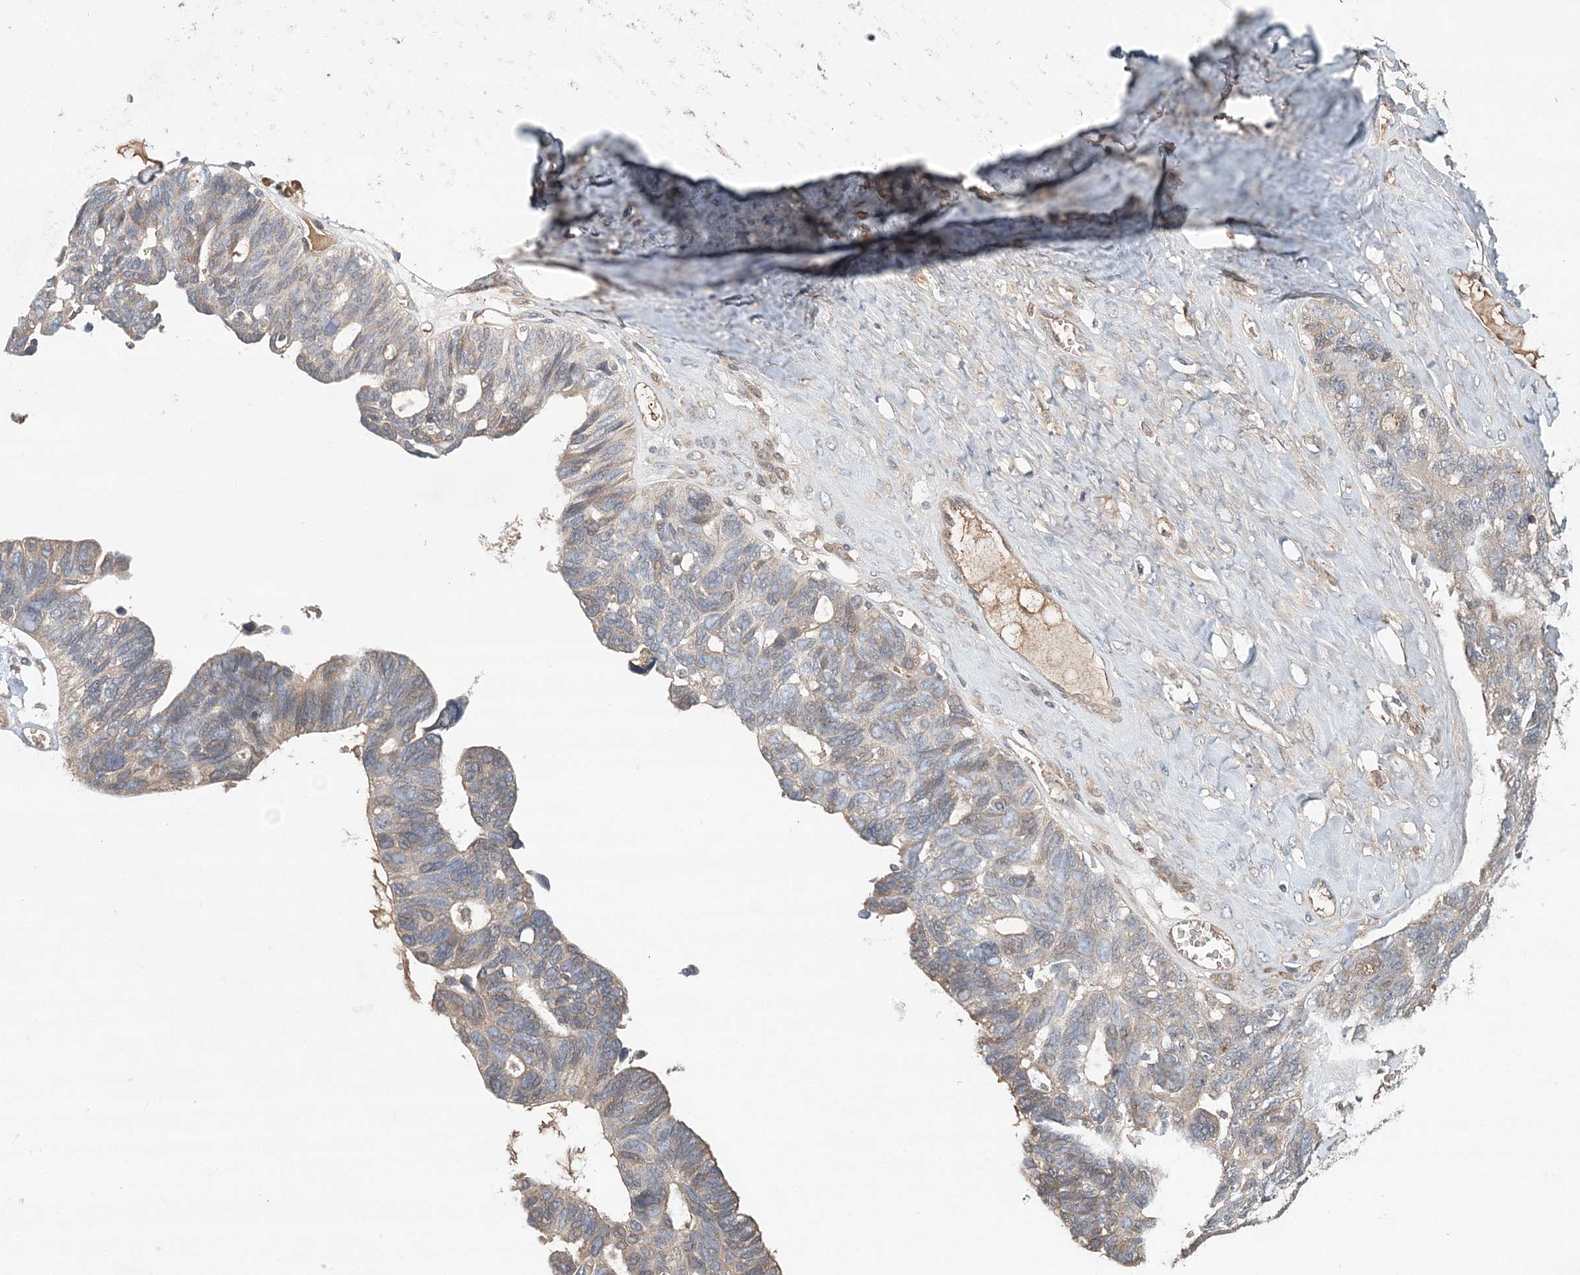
{"staining": {"intensity": "weak", "quantity": "<25%", "location": "cytoplasmic/membranous"}, "tissue": "ovarian cancer", "cell_type": "Tumor cells", "image_type": "cancer", "snomed": [{"axis": "morphology", "description": "Cystadenocarcinoma, serous, NOS"}, {"axis": "topography", "description": "Ovary"}], "caption": "Immunohistochemistry (IHC) of human ovarian cancer (serous cystadenocarcinoma) exhibits no staining in tumor cells.", "gene": "SYCP3", "patient": {"sex": "female", "age": 79}}